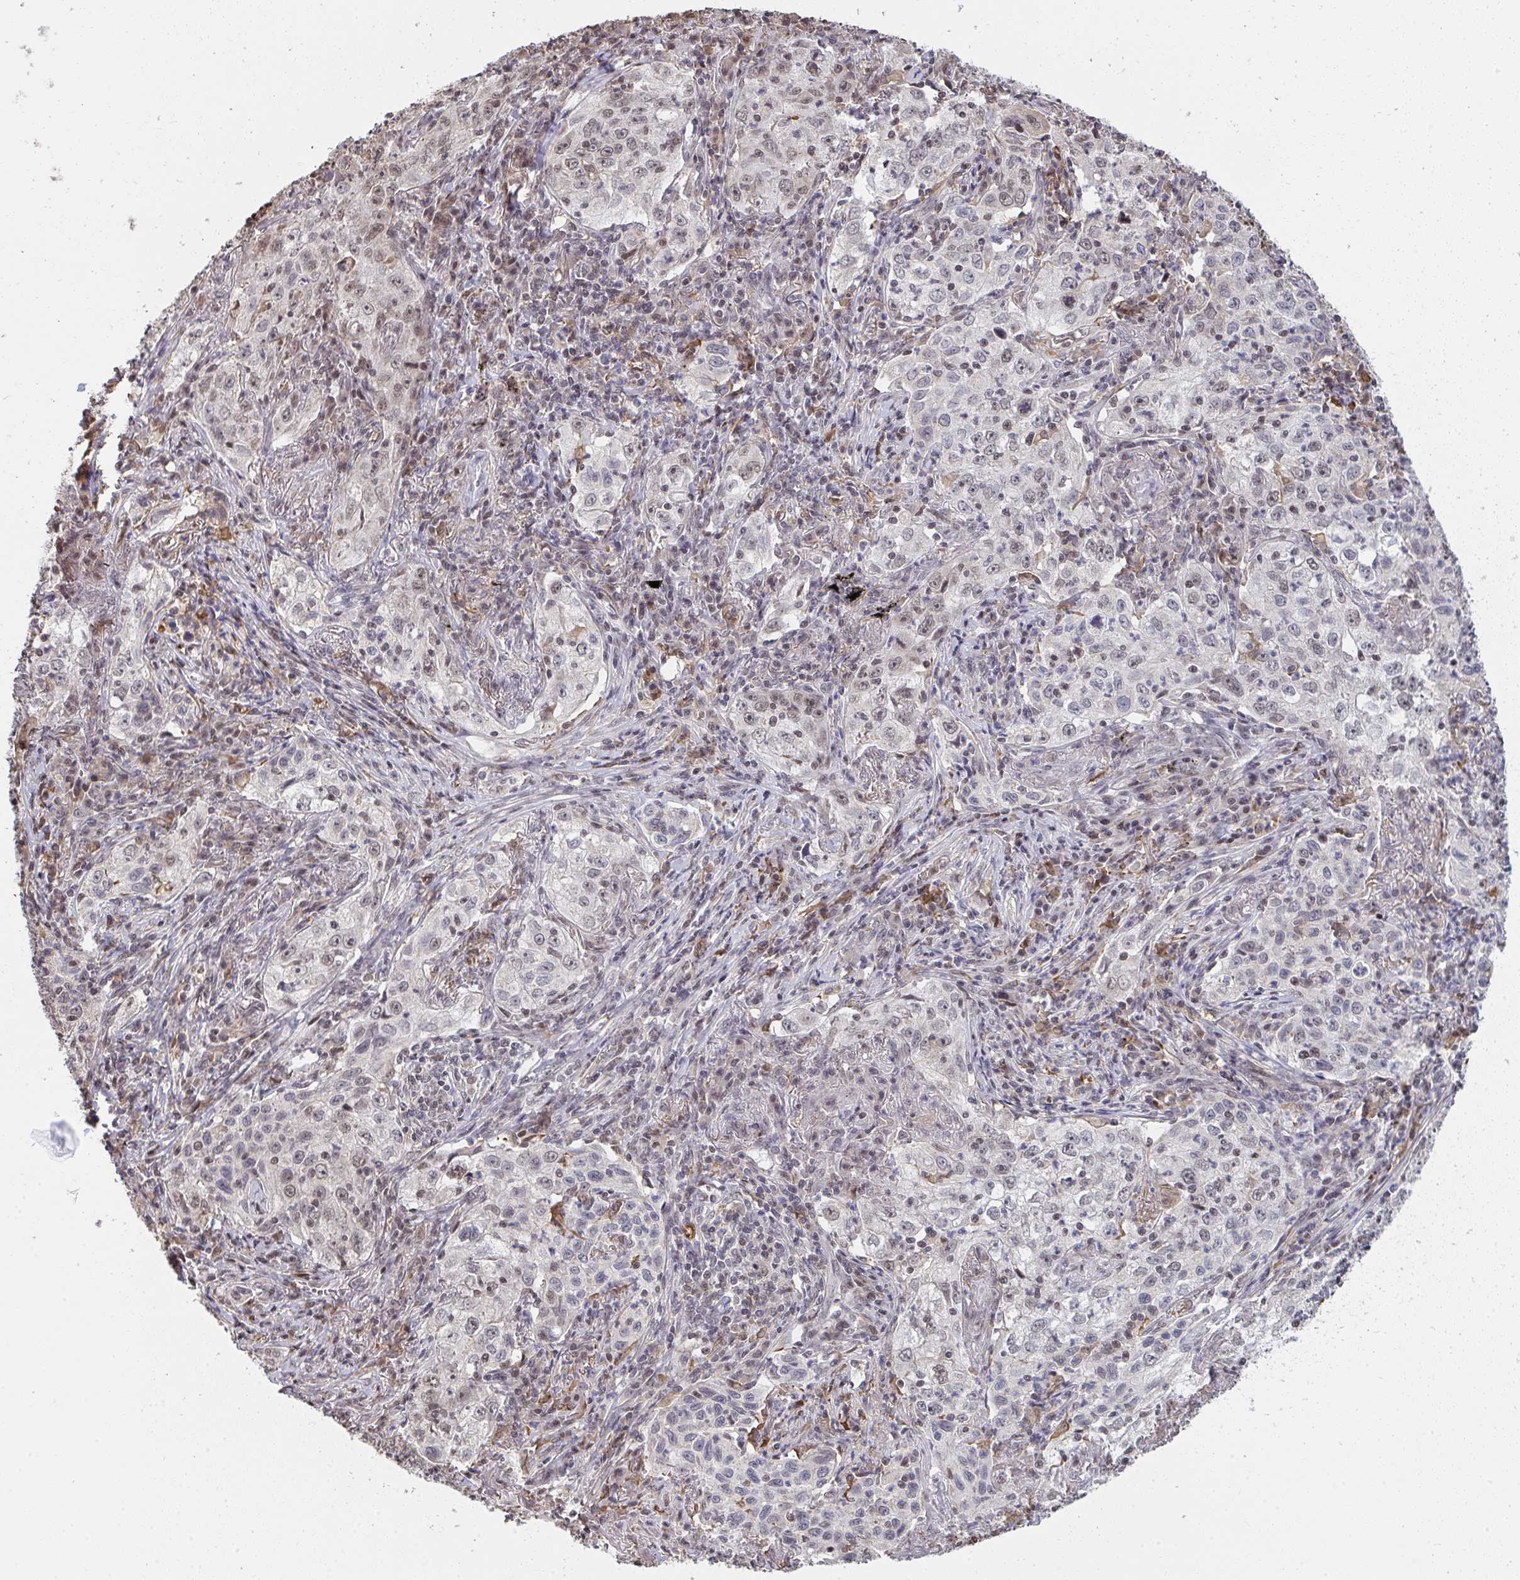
{"staining": {"intensity": "weak", "quantity": "<25%", "location": "nuclear"}, "tissue": "lung cancer", "cell_type": "Tumor cells", "image_type": "cancer", "snomed": [{"axis": "morphology", "description": "Squamous cell carcinoma, NOS"}, {"axis": "topography", "description": "Lung"}], "caption": "The immunohistochemistry (IHC) image has no significant staining in tumor cells of lung cancer (squamous cell carcinoma) tissue.", "gene": "SAP30", "patient": {"sex": "male", "age": 71}}